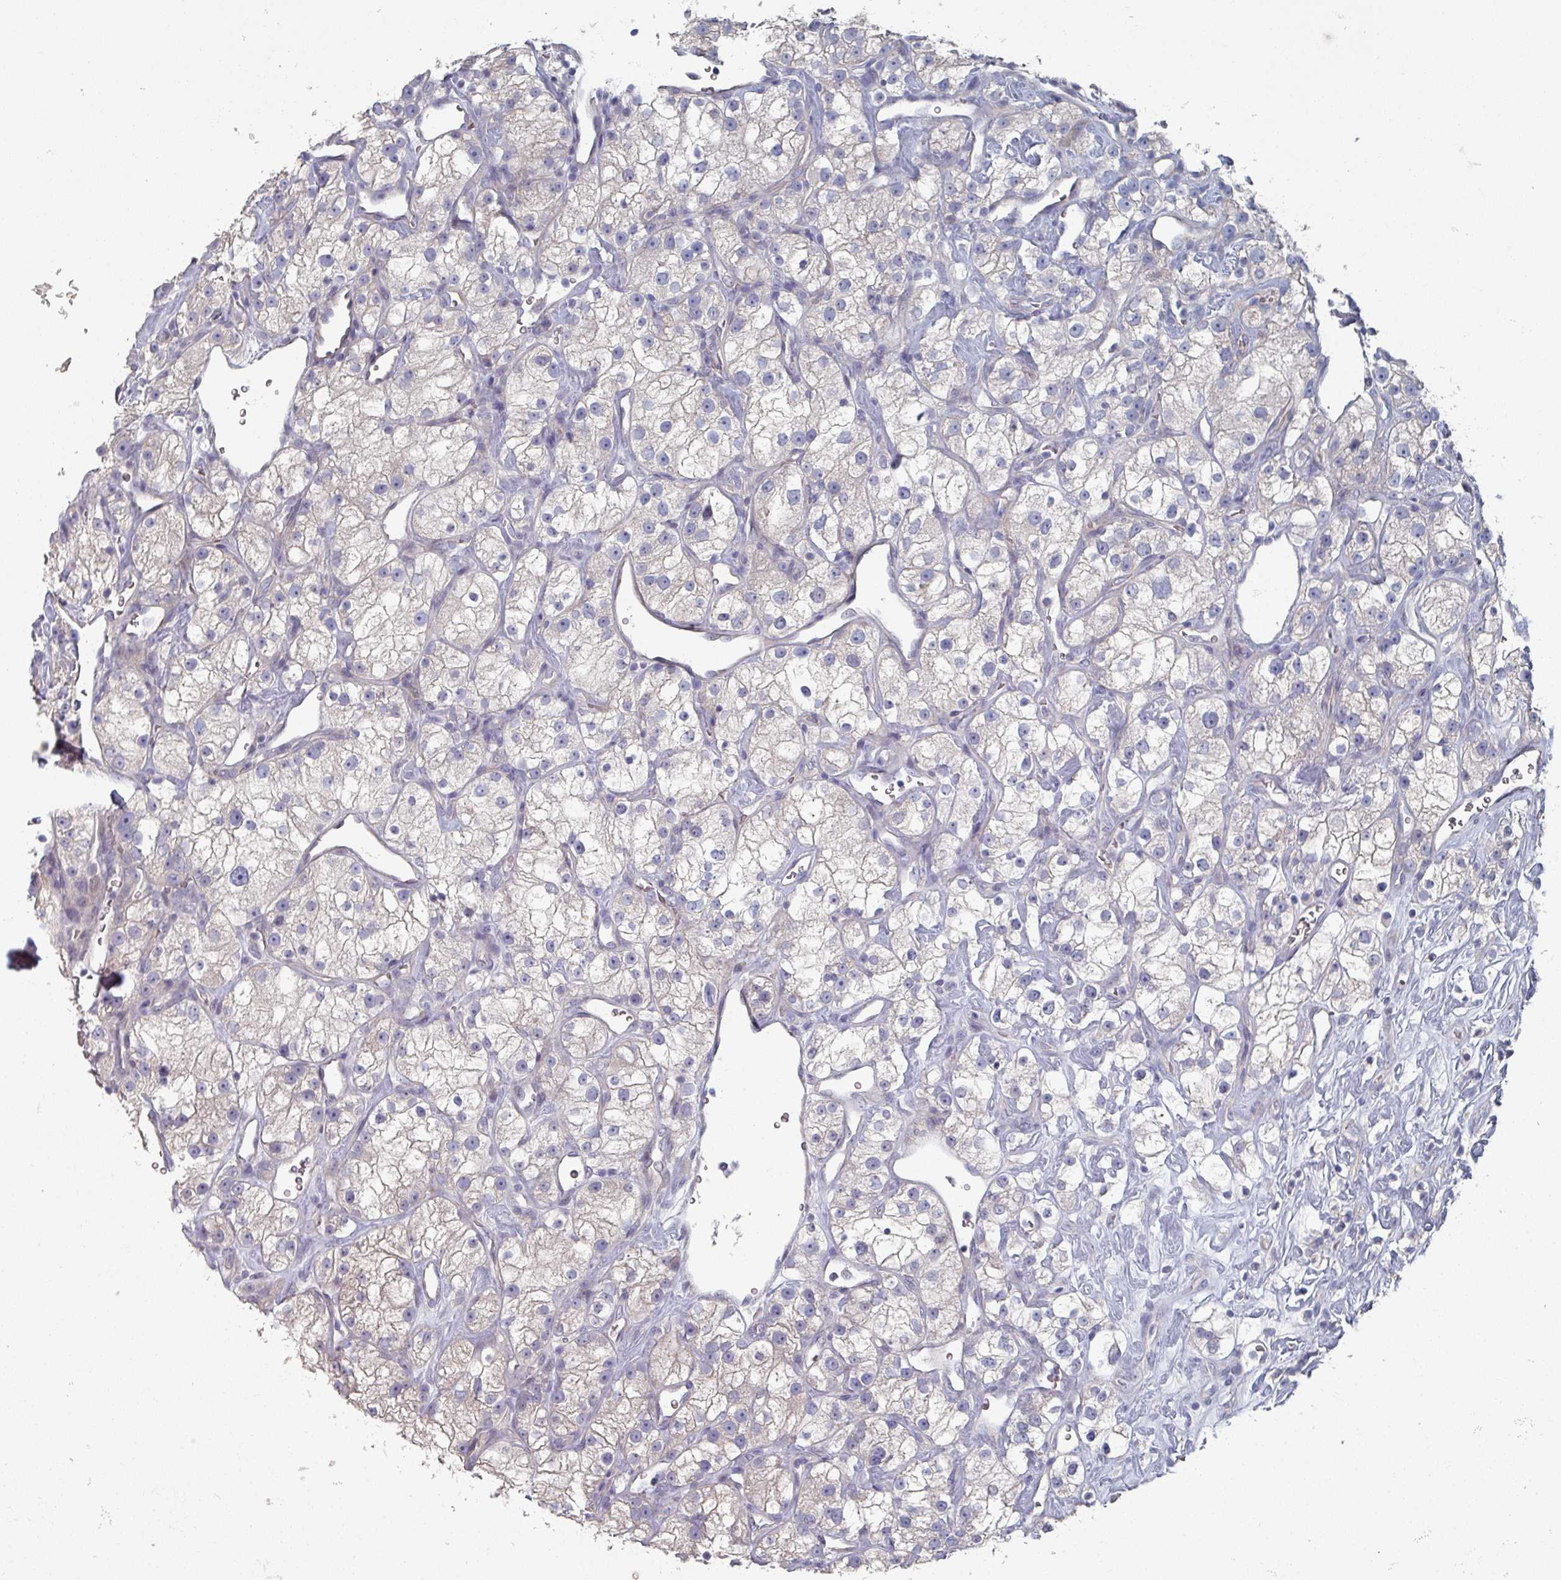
{"staining": {"intensity": "negative", "quantity": "none", "location": "none"}, "tissue": "renal cancer", "cell_type": "Tumor cells", "image_type": "cancer", "snomed": [{"axis": "morphology", "description": "Adenocarcinoma, NOS"}, {"axis": "topography", "description": "Kidney"}], "caption": "Tumor cells show no significant protein expression in adenocarcinoma (renal).", "gene": "EFL1", "patient": {"sex": "male", "age": 77}}